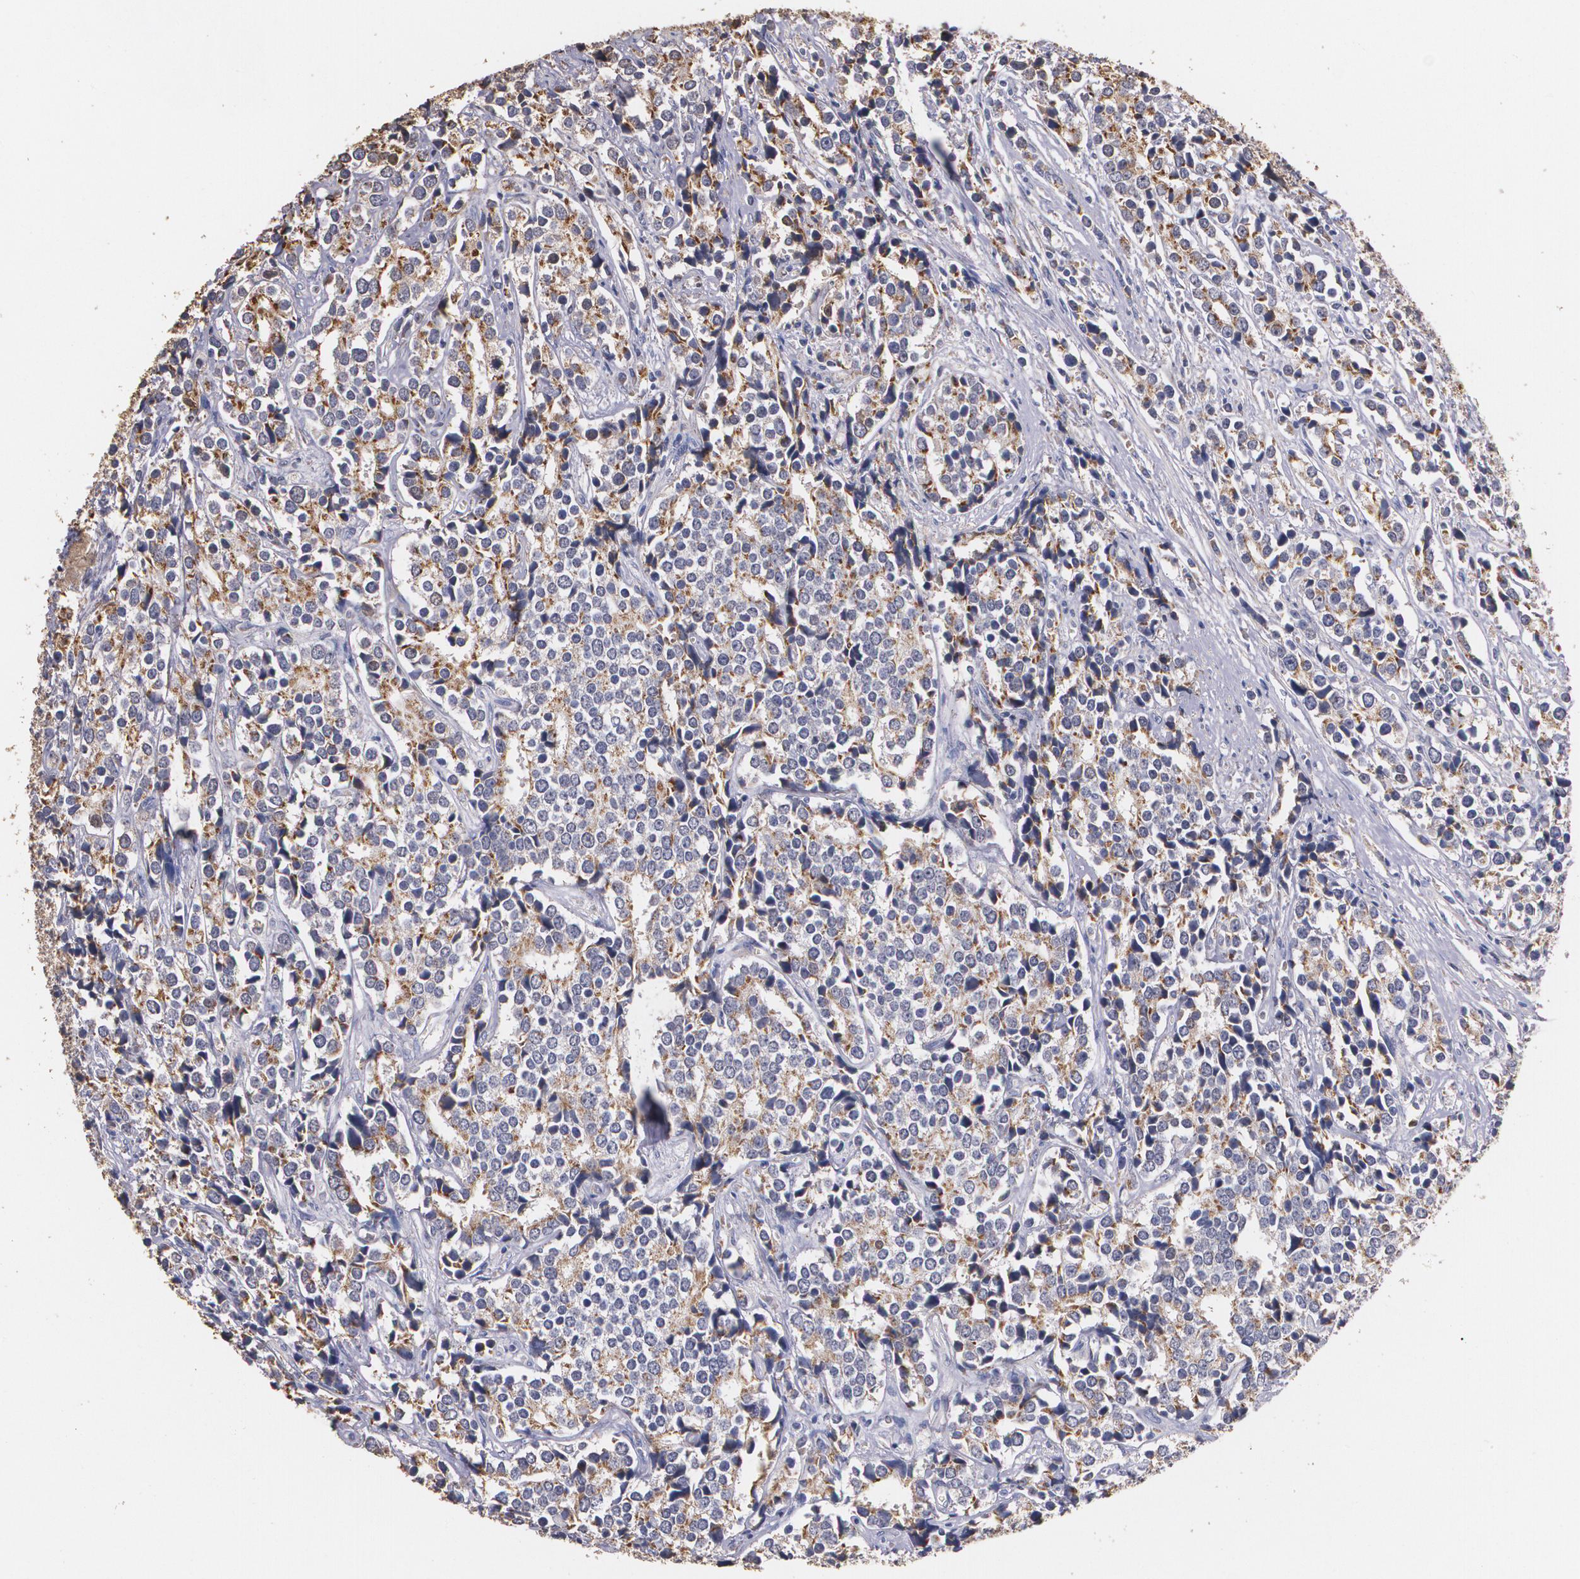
{"staining": {"intensity": "moderate", "quantity": "25%-75%", "location": "cytoplasmic/membranous"}, "tissue": "prostate cancer", "cell_type": "Tumor cells", "image_type": "cancer", "snomed": [{"axis": "morphology", "description": "Adenocarcinoma, High grade"}, {"axis": "topography", "description": "Prostate"}], "caption": "Immunohistochemical staining of human prostate cancer (adenocarcinoma (high-grade)) displays medium levels of moderate cytoplasmic/membranous expression in about 25%-75% of tumor cells.", "gene": "ATF3", "patient": {"sex": "male", "age": 71}}